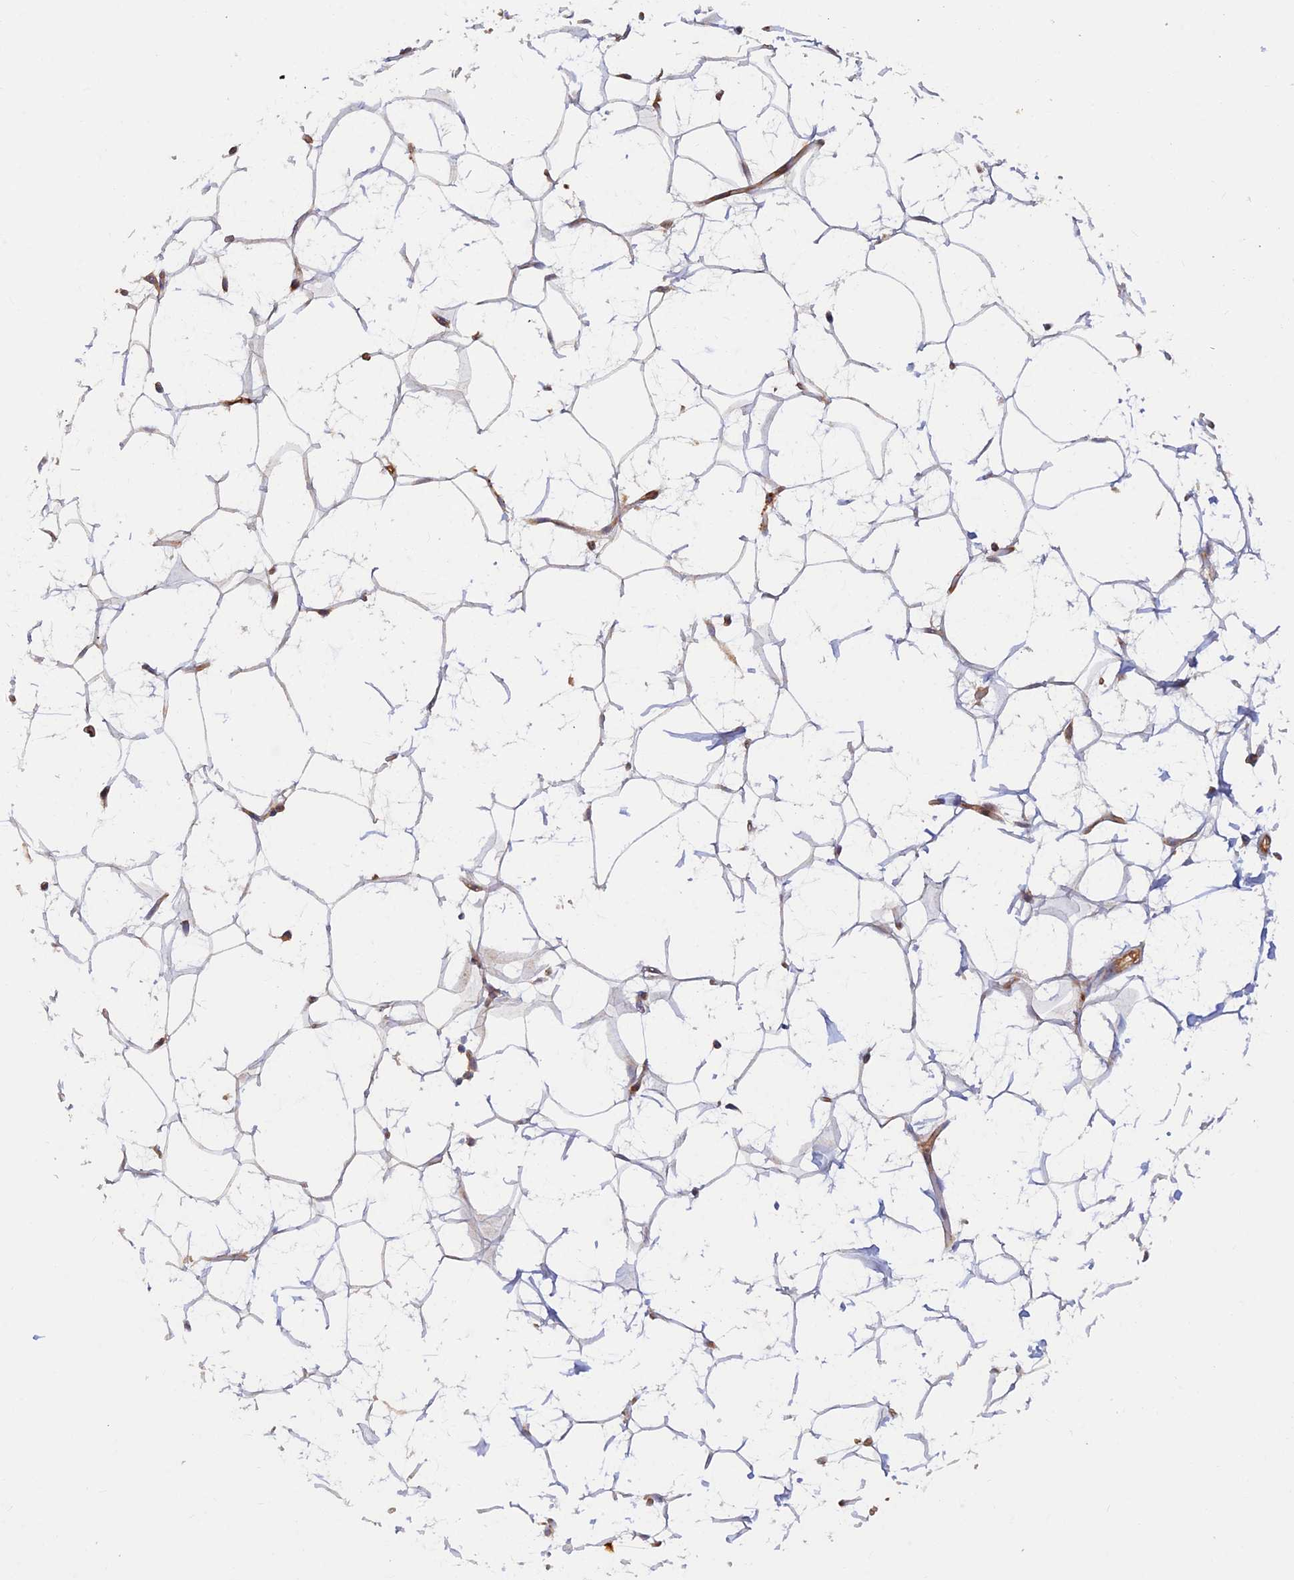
{"staining": {"intensity": "moderate", "quantity": "<25%", "location": "cytoplasmic/membranous"}, "tissue": "adipose tissue", "cell_type": "Adipocytes", "image_type": "normal", "snomed": [{"axis": "morphology", "description": "Normal tissue, NOS"}, {"axis": "topography", "description": "Breast"}], "caption": "Immunohistochemistry (DAB (3,3'-diaminobenzidine)) staining of unremarkable human adipose tissue exhibits moderate cytoplasmic/membranous protein staining in about <25% of adipocytes. The protein is stained brown, and the nuclei are stained in blue (DAB (3,3'-diaminobenzidine) IHC with brightfield microscopy, high magnification).", "gene": "GMCL1", "patient": {"sex": "female", "age": 26}}